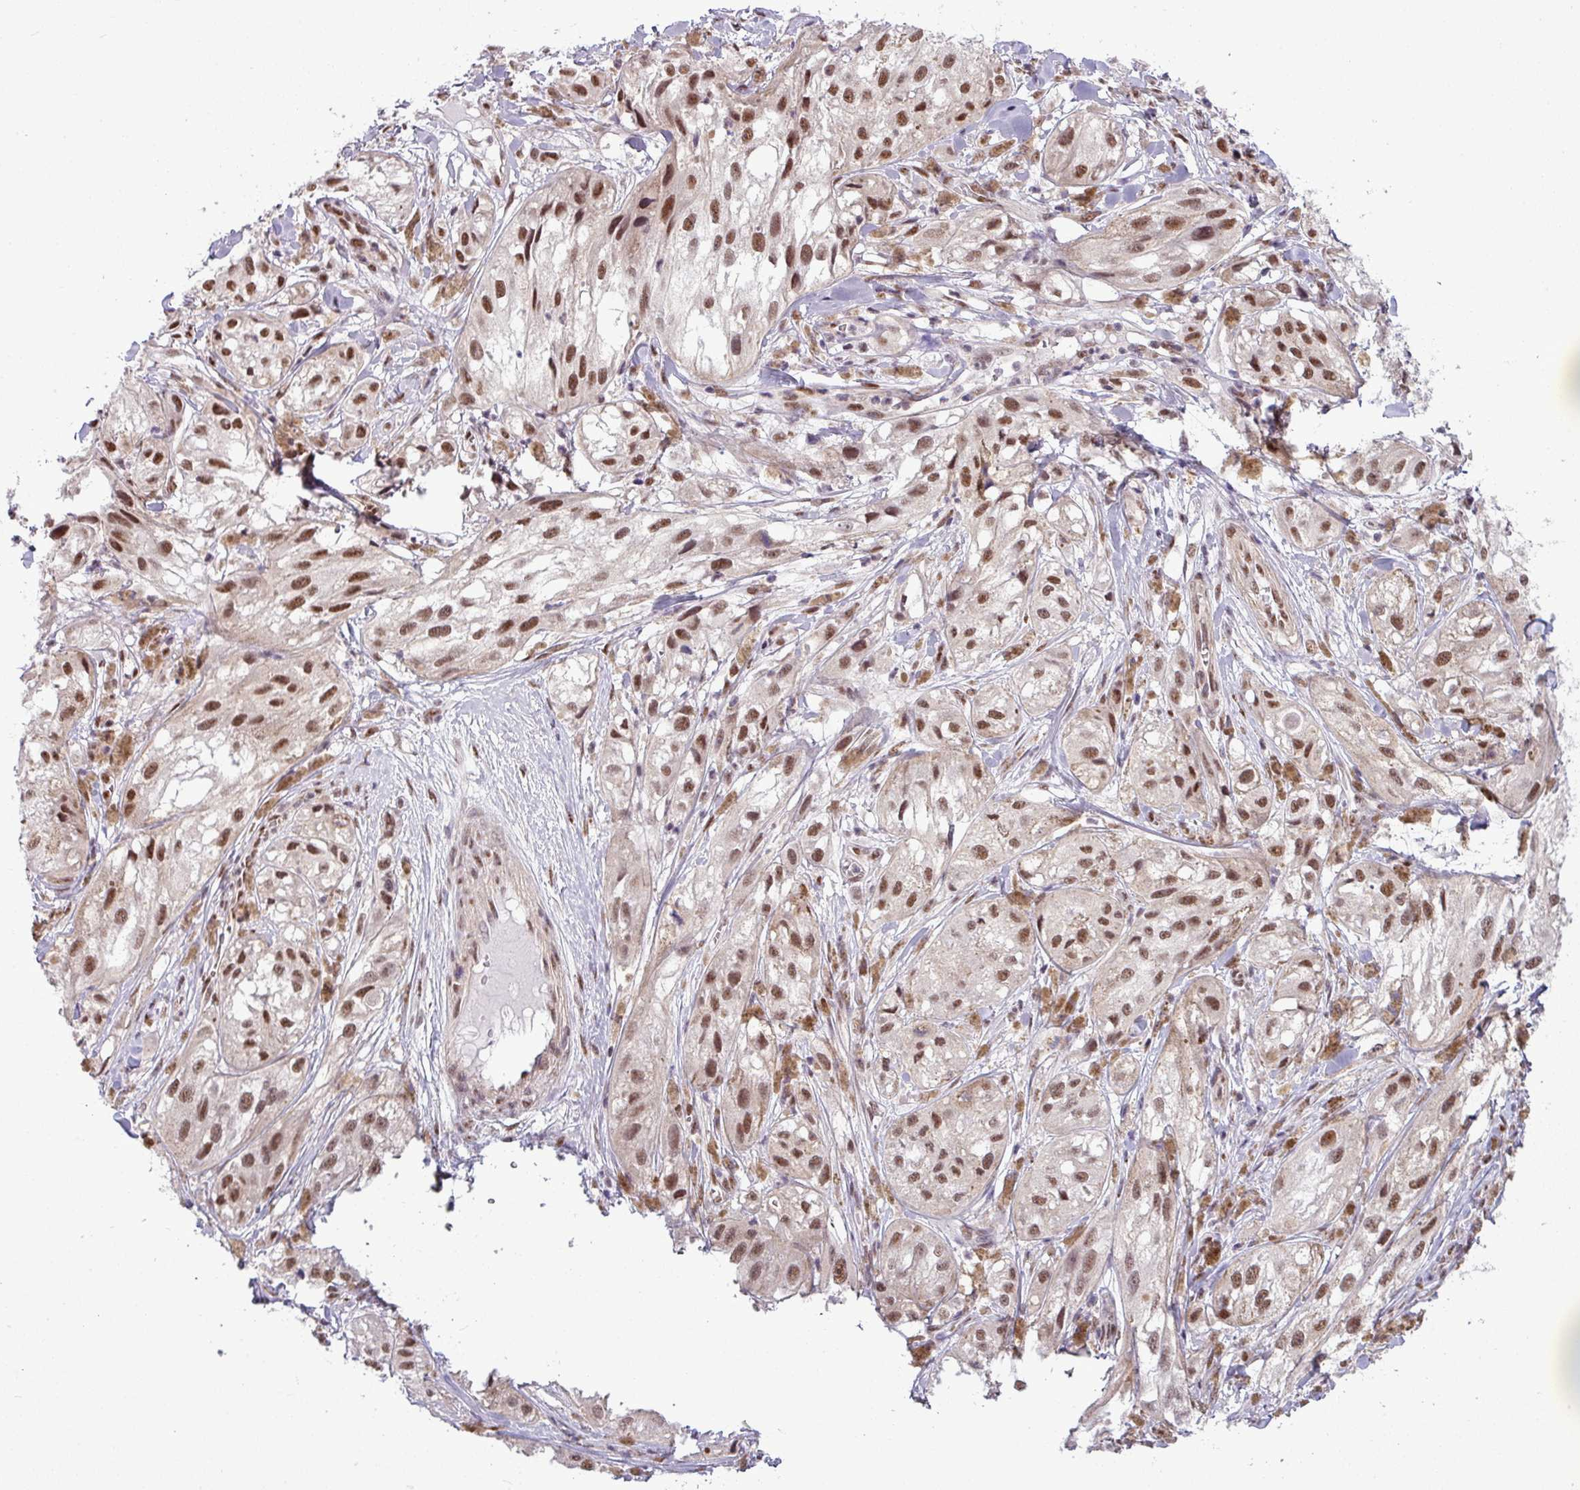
{"staining": {"intensity": "moderate", "quantity": ">75%", "location": "nuclear"}, "tissue": "melanoma", "cell_type": "Tumor cells", "image_type": "cancer", "snomed": [{"axis": "morphology", "description": "Malignant melanoma, NOS"}, {"axis": "topography", "description": "Skin"}], "caption": "Protein expression analysis of melanoma displays moderate nuclear expression in about >75% of tumor cells.", "gene": "ZNF217", "patient": {"sex": "male", "age": 88}}